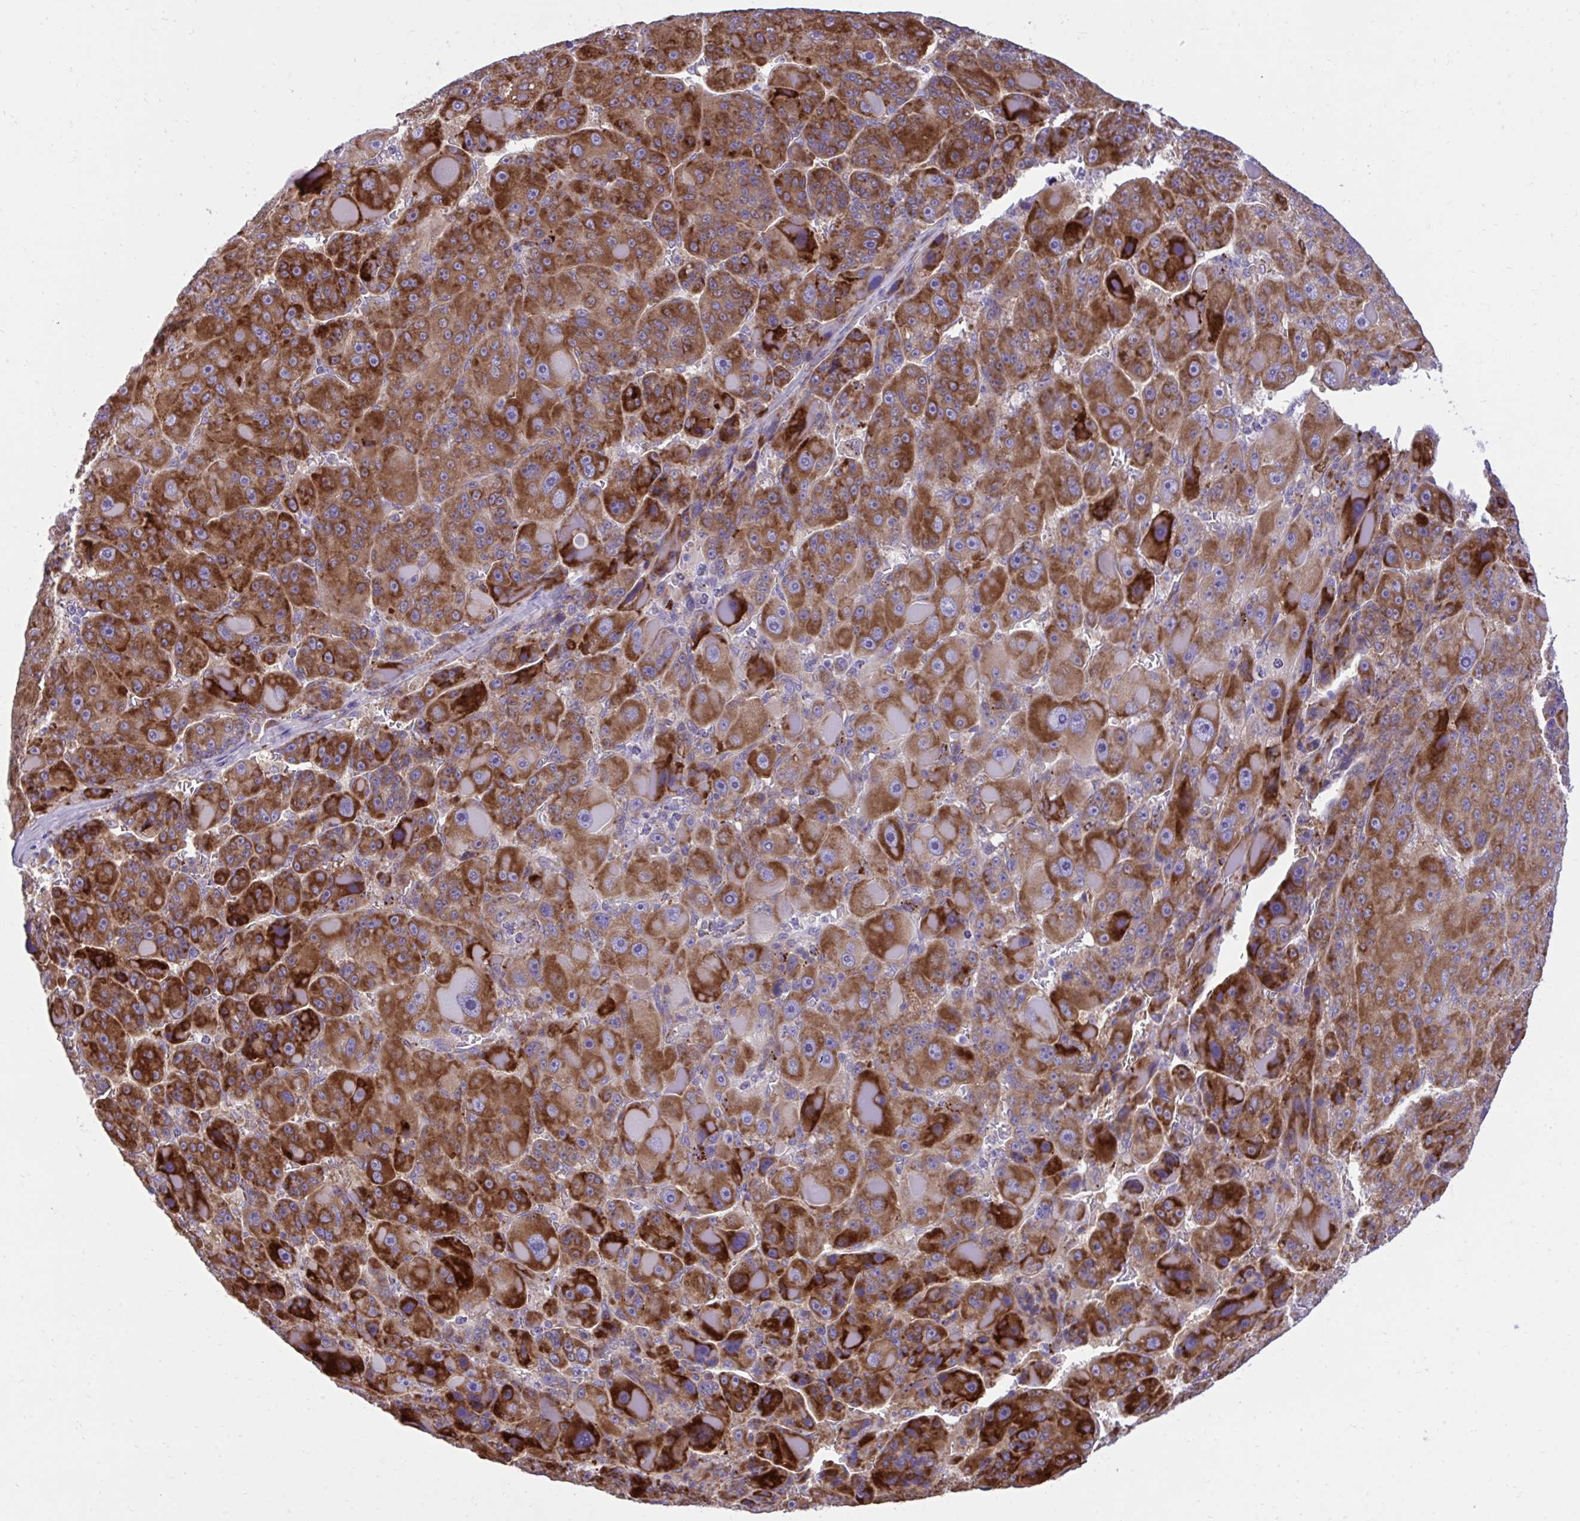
{"staining": {"intensity": "strong", "quantity": ">75%", "location": "cytoplasmic/membranous"}, "tissue": "liver cancer", "cell_type": "Tumor cells", "image_type": "cancer", "snomed": [{"axis": "morphology", "description": "Carcinoma, Hepatocellular, NOS"}, {"axis": "topography", "description": "Liver"}], "caption": "DAB immunohistochemical staining of hepatocellular carcinoma (liver) demonstrates strong cytoplasmic/membranous protein positivity in approximately >75% of tumor cells.", "gene": "RPS15", "patient": {"sex": "male", "age": 76}}